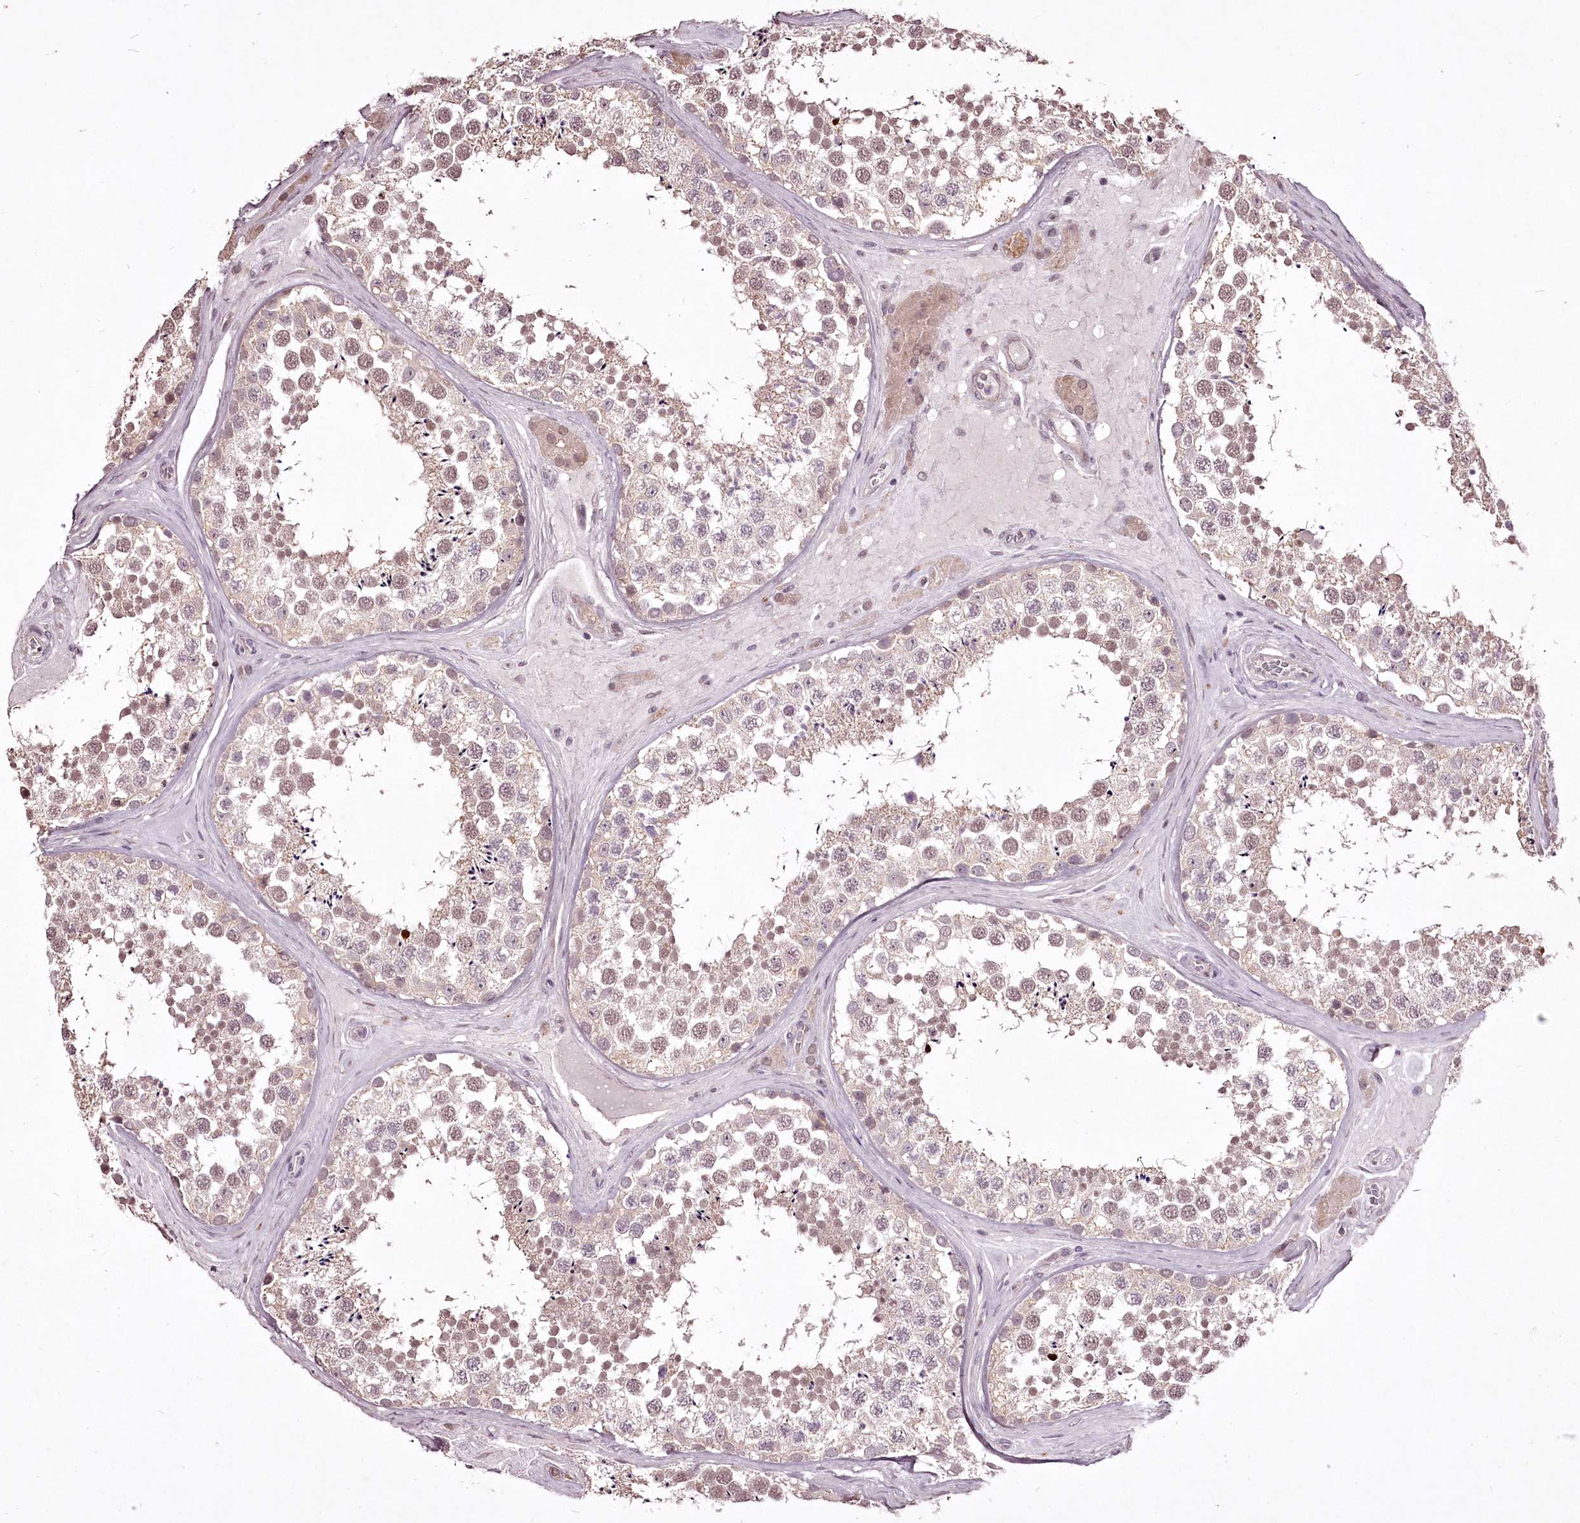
{"staining": {"intensity": "weak", "quantity": ">75%", "location": "cytoplasmic/membranous,nuclear"}, "tissue": "testis", "cell_type": "Cells in seminiferous ducts", "image_type": "normal", "snomed": [{"axis": "morphology", "description": "Normal tissue, NOS"}, {"axis": "topography", "description": "Testis"}], "caption": "DAB (3,3'-diaminobenzidine) immunohistochemical staining of unremarkable human testis displays weak cytoplasmic/membranous,nuclear protein staining in approximately >75% of cells in seminiferous ducts. (DAB IHC, brown staining for protein, blue staining for nuclei).", "gene": "ADRA1D", "patient": {"sex": "male", "age": 46}}